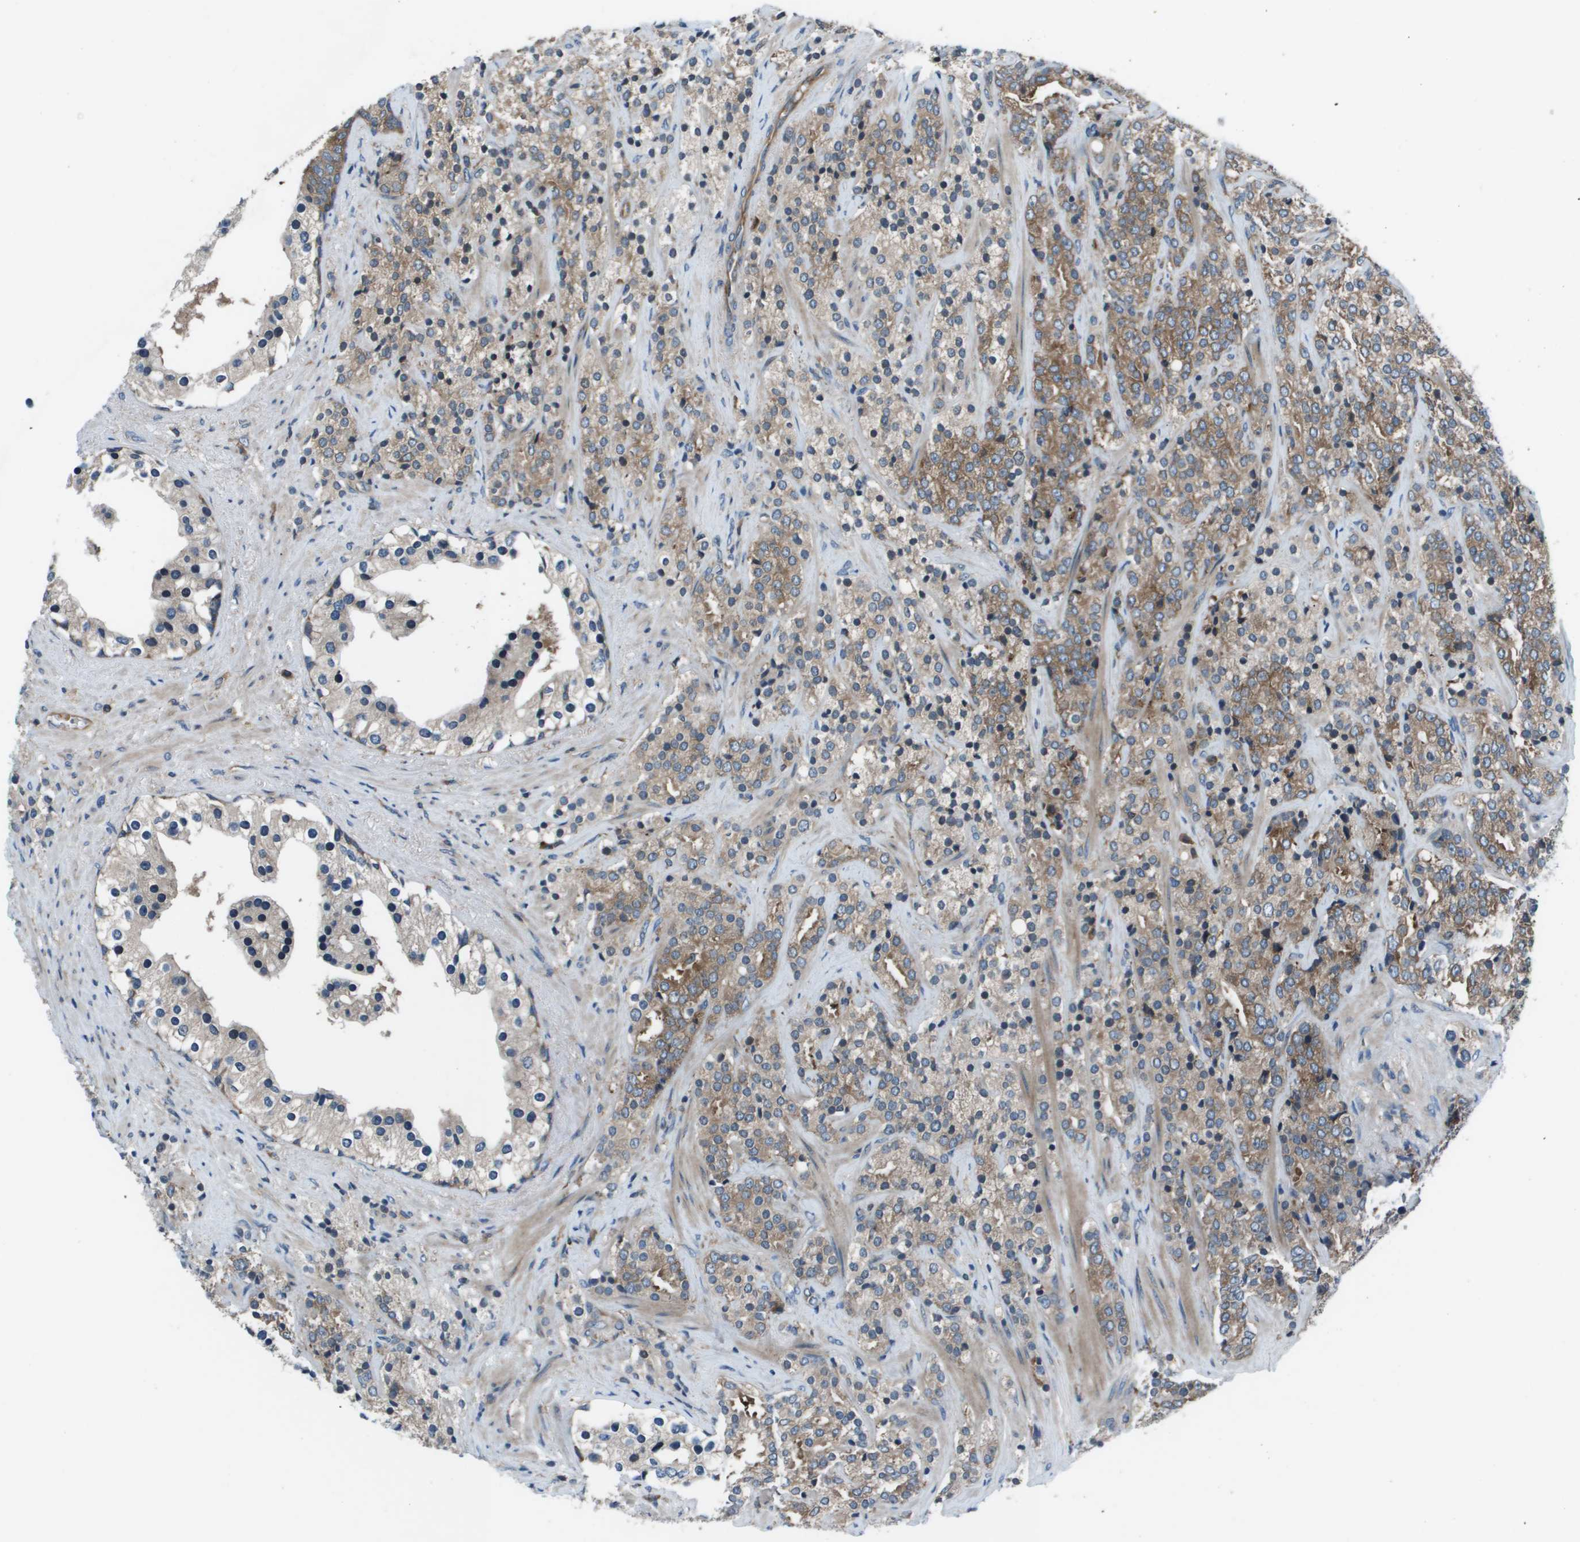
{"staining": {"intensity": "moderate", "quantity": "25%-75%", "location": "cytoplasmic/membranous"}, "tissue": "prostate cancer", "cell_type": "Tumor cells", "image_type": "cancer", "snomed": [{"axis": "morphology", "description": "Adenocarcinoma, High grade"}, {"axis": "topography", "description": "Prostate"}], "caption": "A micrograph of human prostate cancer (adenocarcinoma (high-grade)) stained for a protein exhibits moderate cytoplasmic/membranous brown staining in tumor cells.", "gene": "EIF3B", "patient": {"sex": "male", "age": 71}}